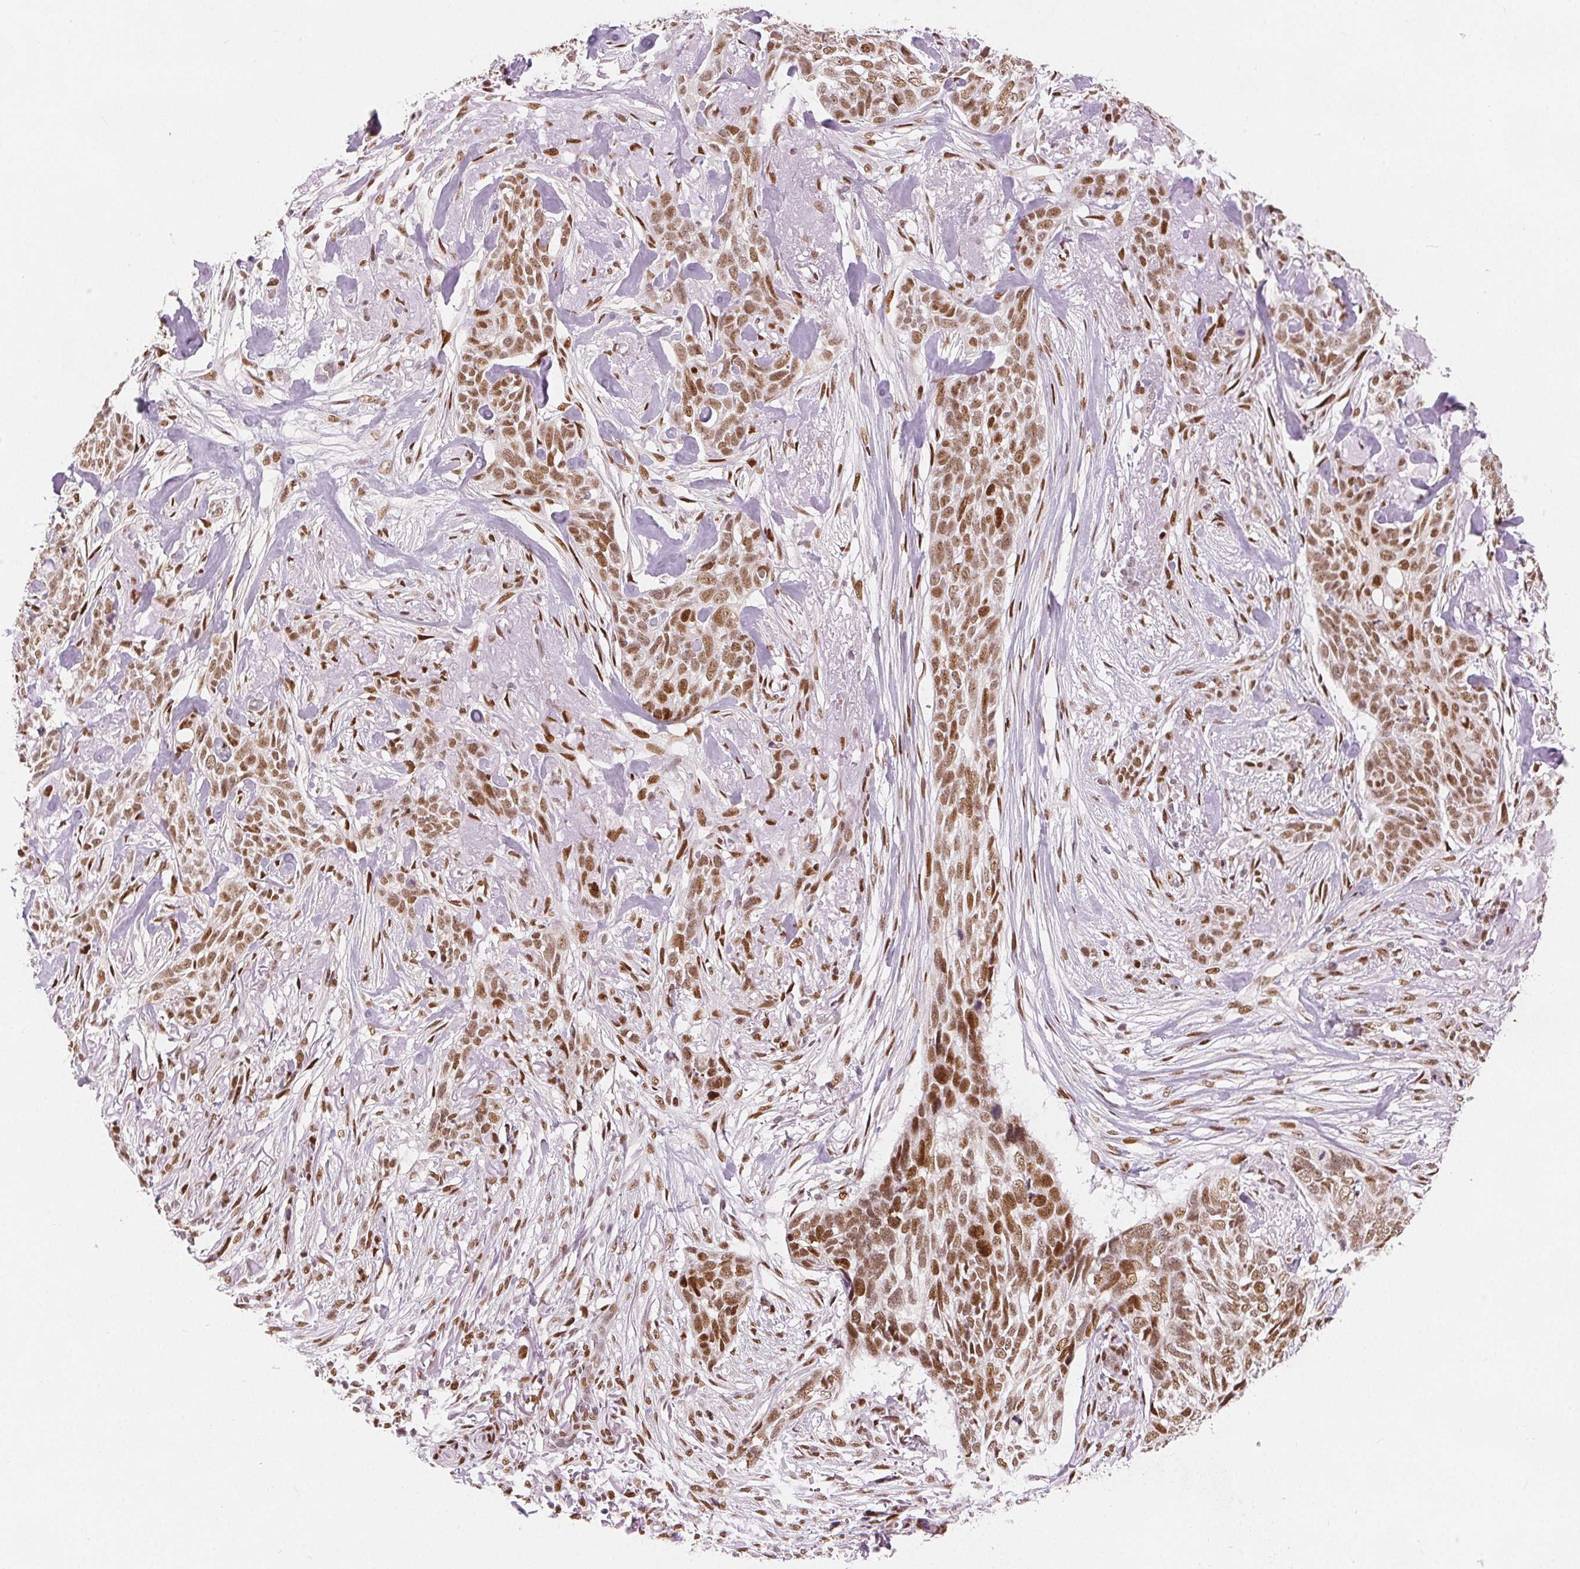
{"staining": {"intensity": "moderate", "quantity": ">75%", "location": "nuclear"}, "tissue": "skin cancer", "cell_type": "Tumor cells", "image_type": "cancer", "snomed": [{"axis": "morphology", "description": "Basal cell carcinoma"}, {"axis": "topography", "description": "Skin"}], "caption": "Immunohistochemical staining of human skin basal cell carcinoma shows moderate nuclear protein staining in about >75% of tumor cells.", "gene": "ZNF703", "patient": {"sex": "male", "age": 74}}